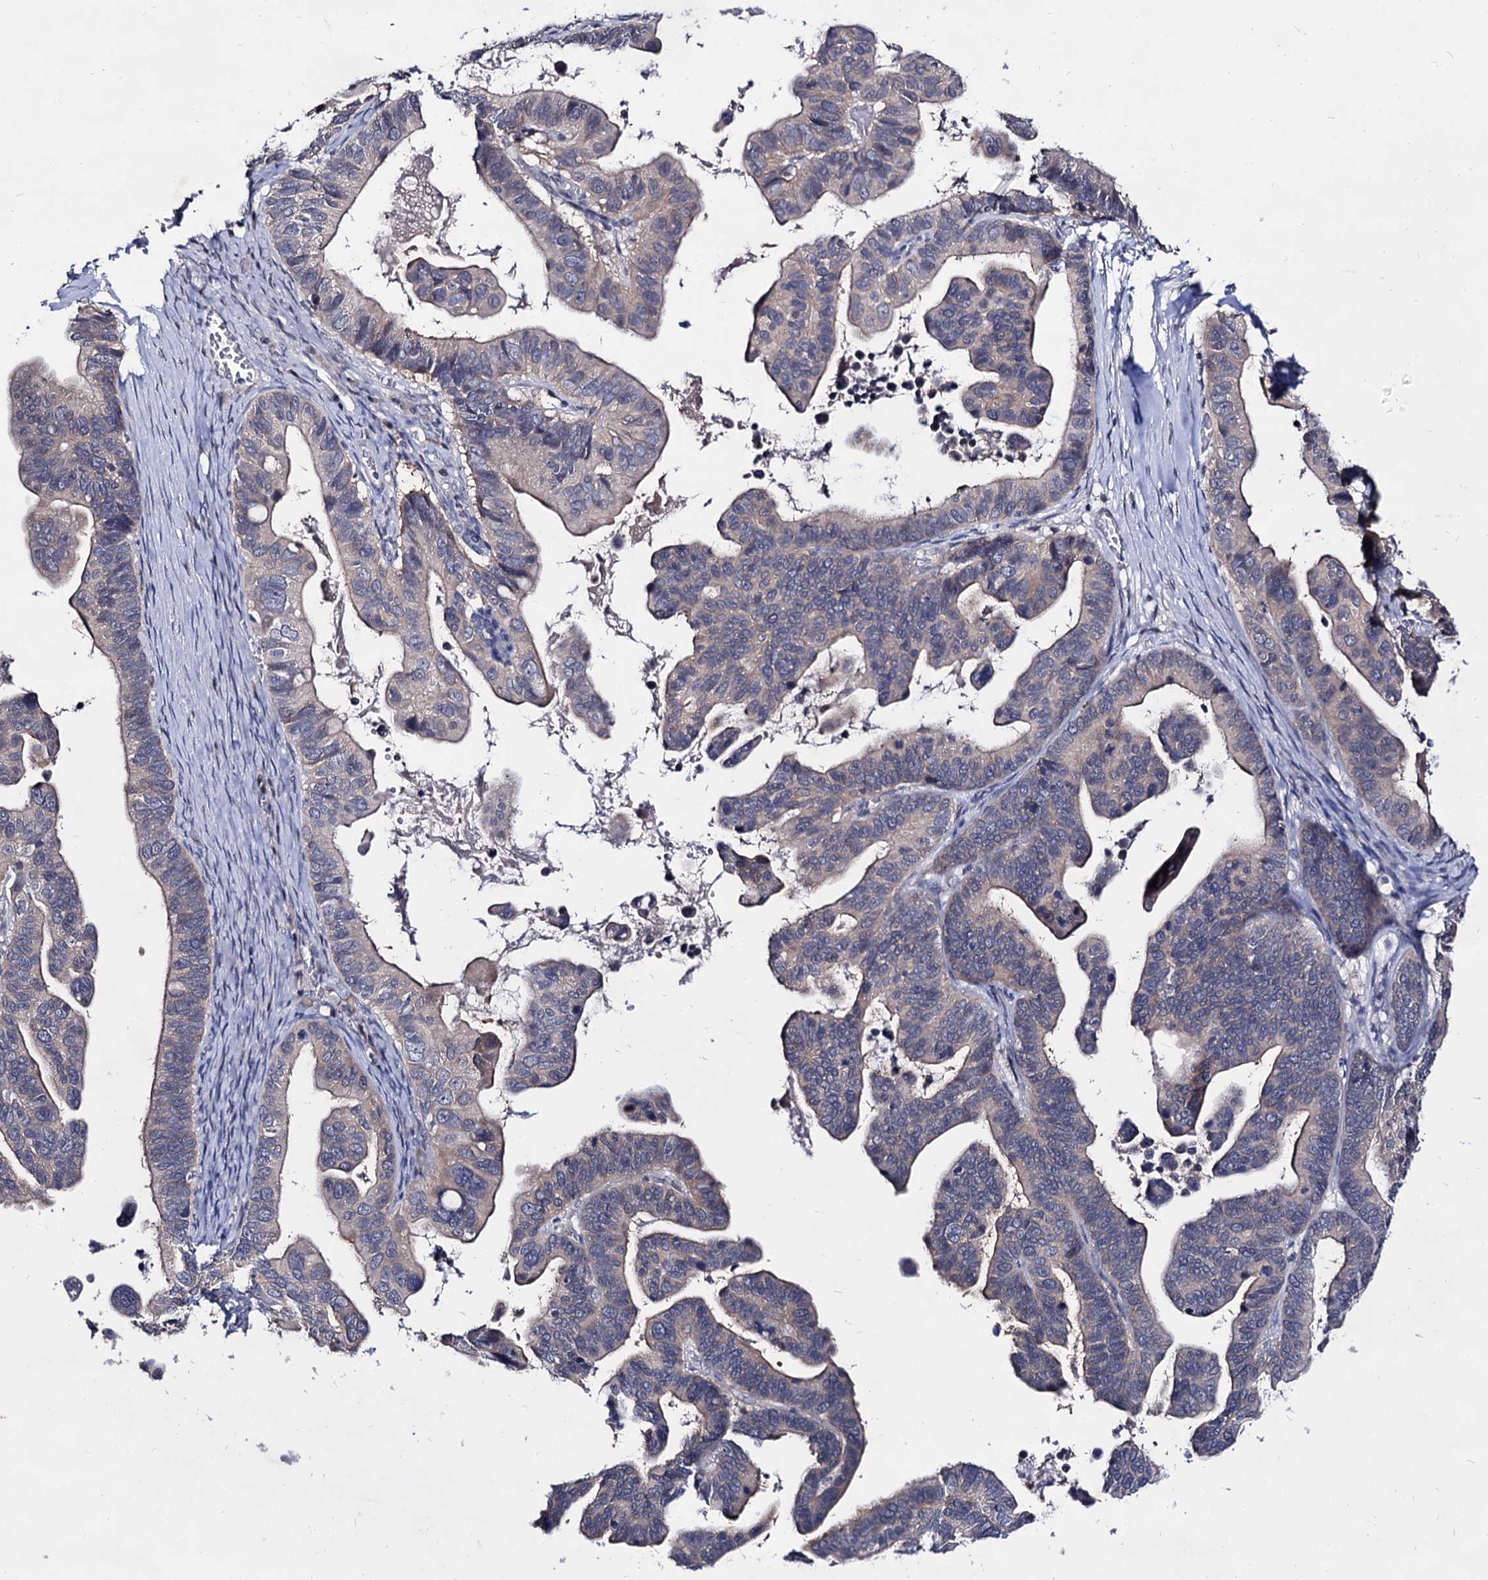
{"staining": {"intensity": "moderate", "quantity": "25%-75%", "location": "cytoplasmic/membranous"}, "tissue": "ovarian cancer", "cell_type": "Tumor cells", "image_type": "cancer", "snomed": [{"axis": "morphology", "description": "Cystadenocarcinoma, serous, NOS"}, {"axis": "topography", "description": "Ovary"}], "caption": "A histopathology image showing moderate cytoplasmic/membranous expression in about 25%-75% of tumor cells in ovarian cancer (serous cystadenocarcinoma), as visualized by brown immunohistochemical staining.", "gene": "ARFIP2", "patient": {"sex": "female", "age": 56}}